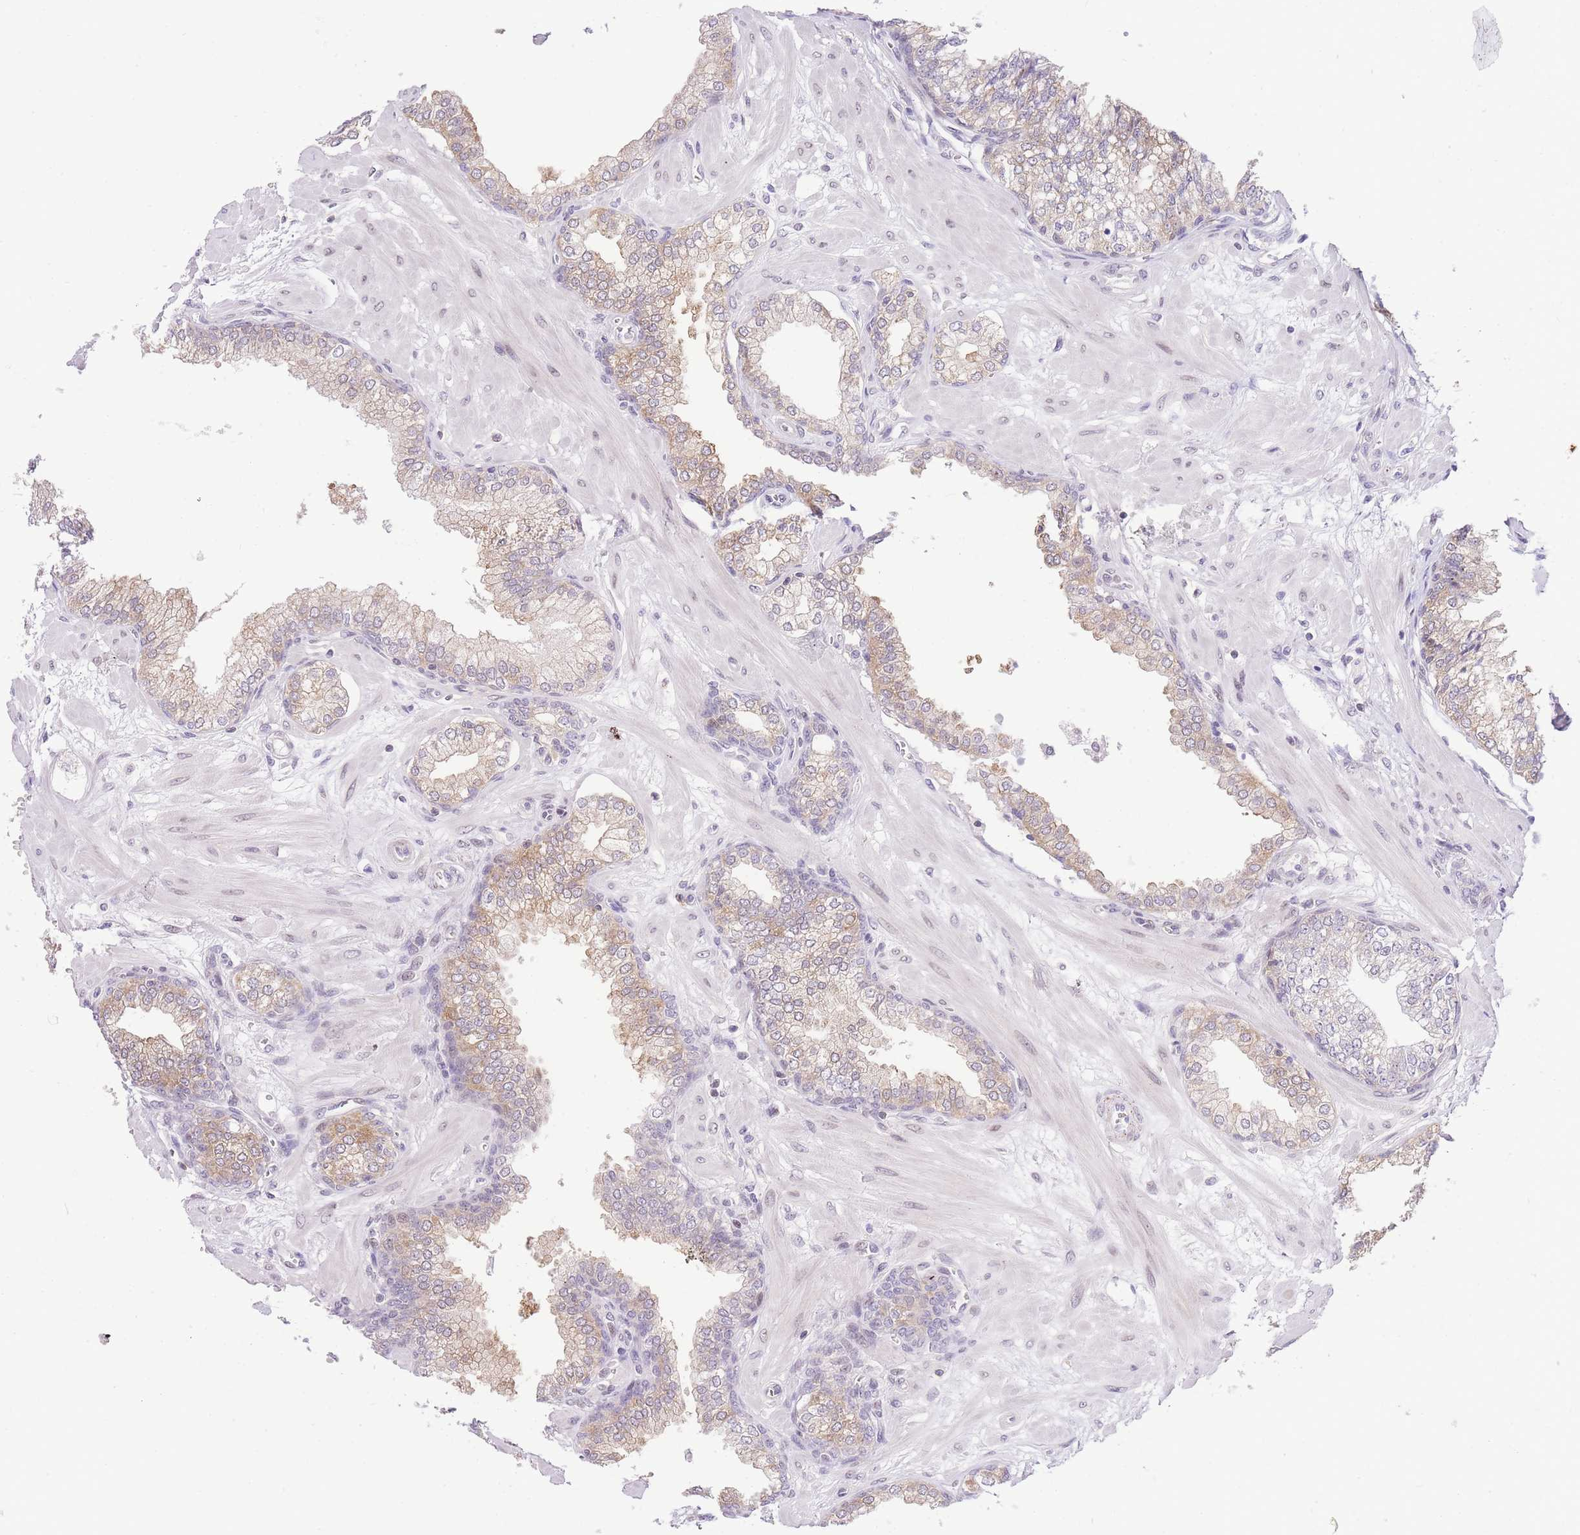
{"staining": {"intensity": "moderate", "quantity": ">75%", "location": "cytoplasmic/membranous"}, "tissue": "prostate", "cell_type": "Glandular cells", "image_type": "normal", "snomed": [{"axis": "morphology", "description": "Normal tissue, NOS"}, {"axis": "morphology", "description": "Urothelial carcinoma, Low grade"}, {"axis": "topography", "description": "Urinary bladder"}, {"axis": "topography", "description": "Prostate"}], "caption": "An image showing moderate cytoplasmic/membranous expression in about >75% of glandular cells in unremarkable prostate, as visualized by brown immunohistochemical staining.", "gene": "STK39", "patient": {"sex": "male", "age": 60}}